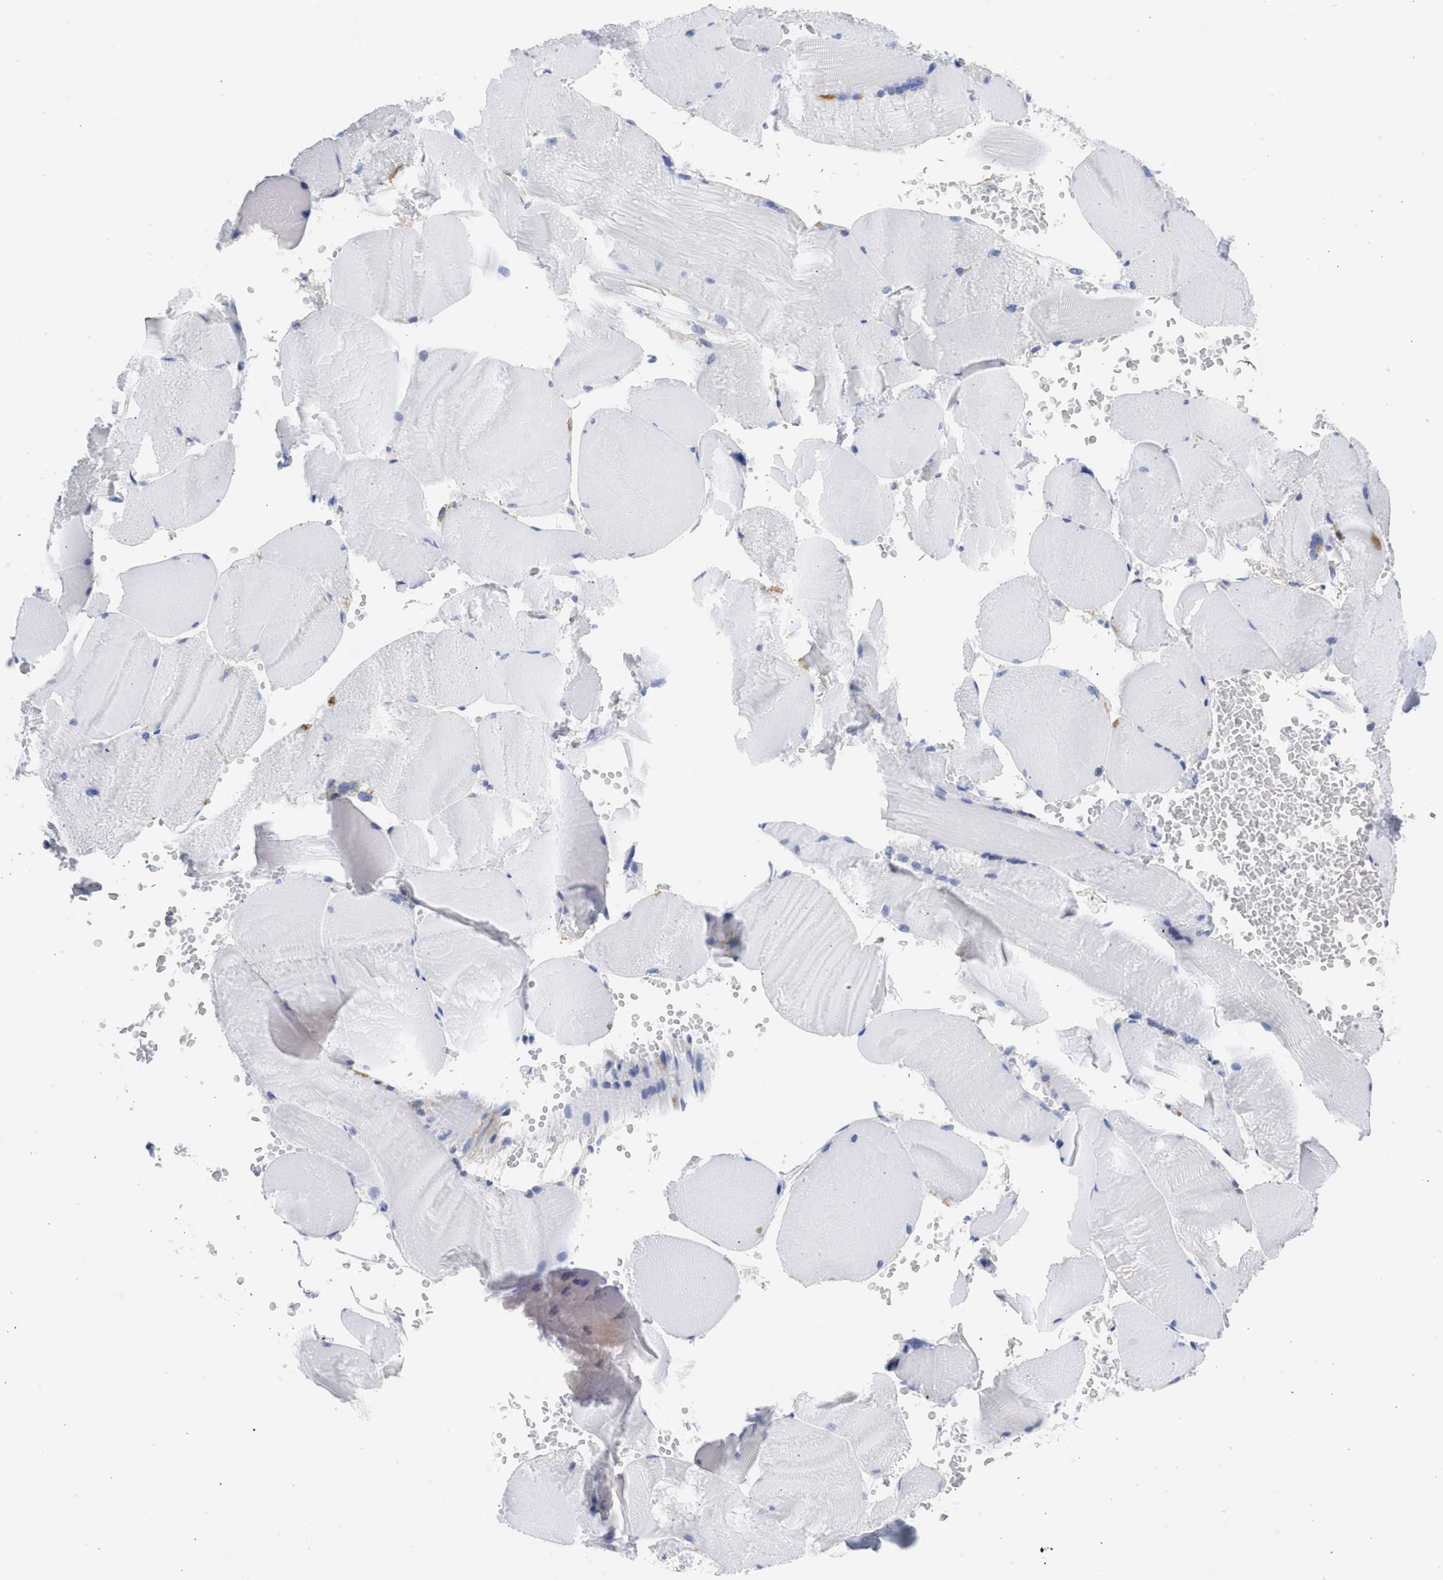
{"staining": {"intensity": "negative", "quantity": "none", "location": "none"}, "tissue": "skeletal muscle", "cell_type": "Myocytes", "image_type": "normal", "snomed": [{"axis": "morphology", "description": "Normal tissue, NOS"}, {"axis": "topography", "description": "Skin"}, {"axis": "topography", "description": "Skeletal muscle"}], "caption": "Protein analysis of unremarkable skeletal muscle exhibits no significant positivity in myocytes.", "gene": "SPATA3", "patient": {"sex": "male", "age": 83}}